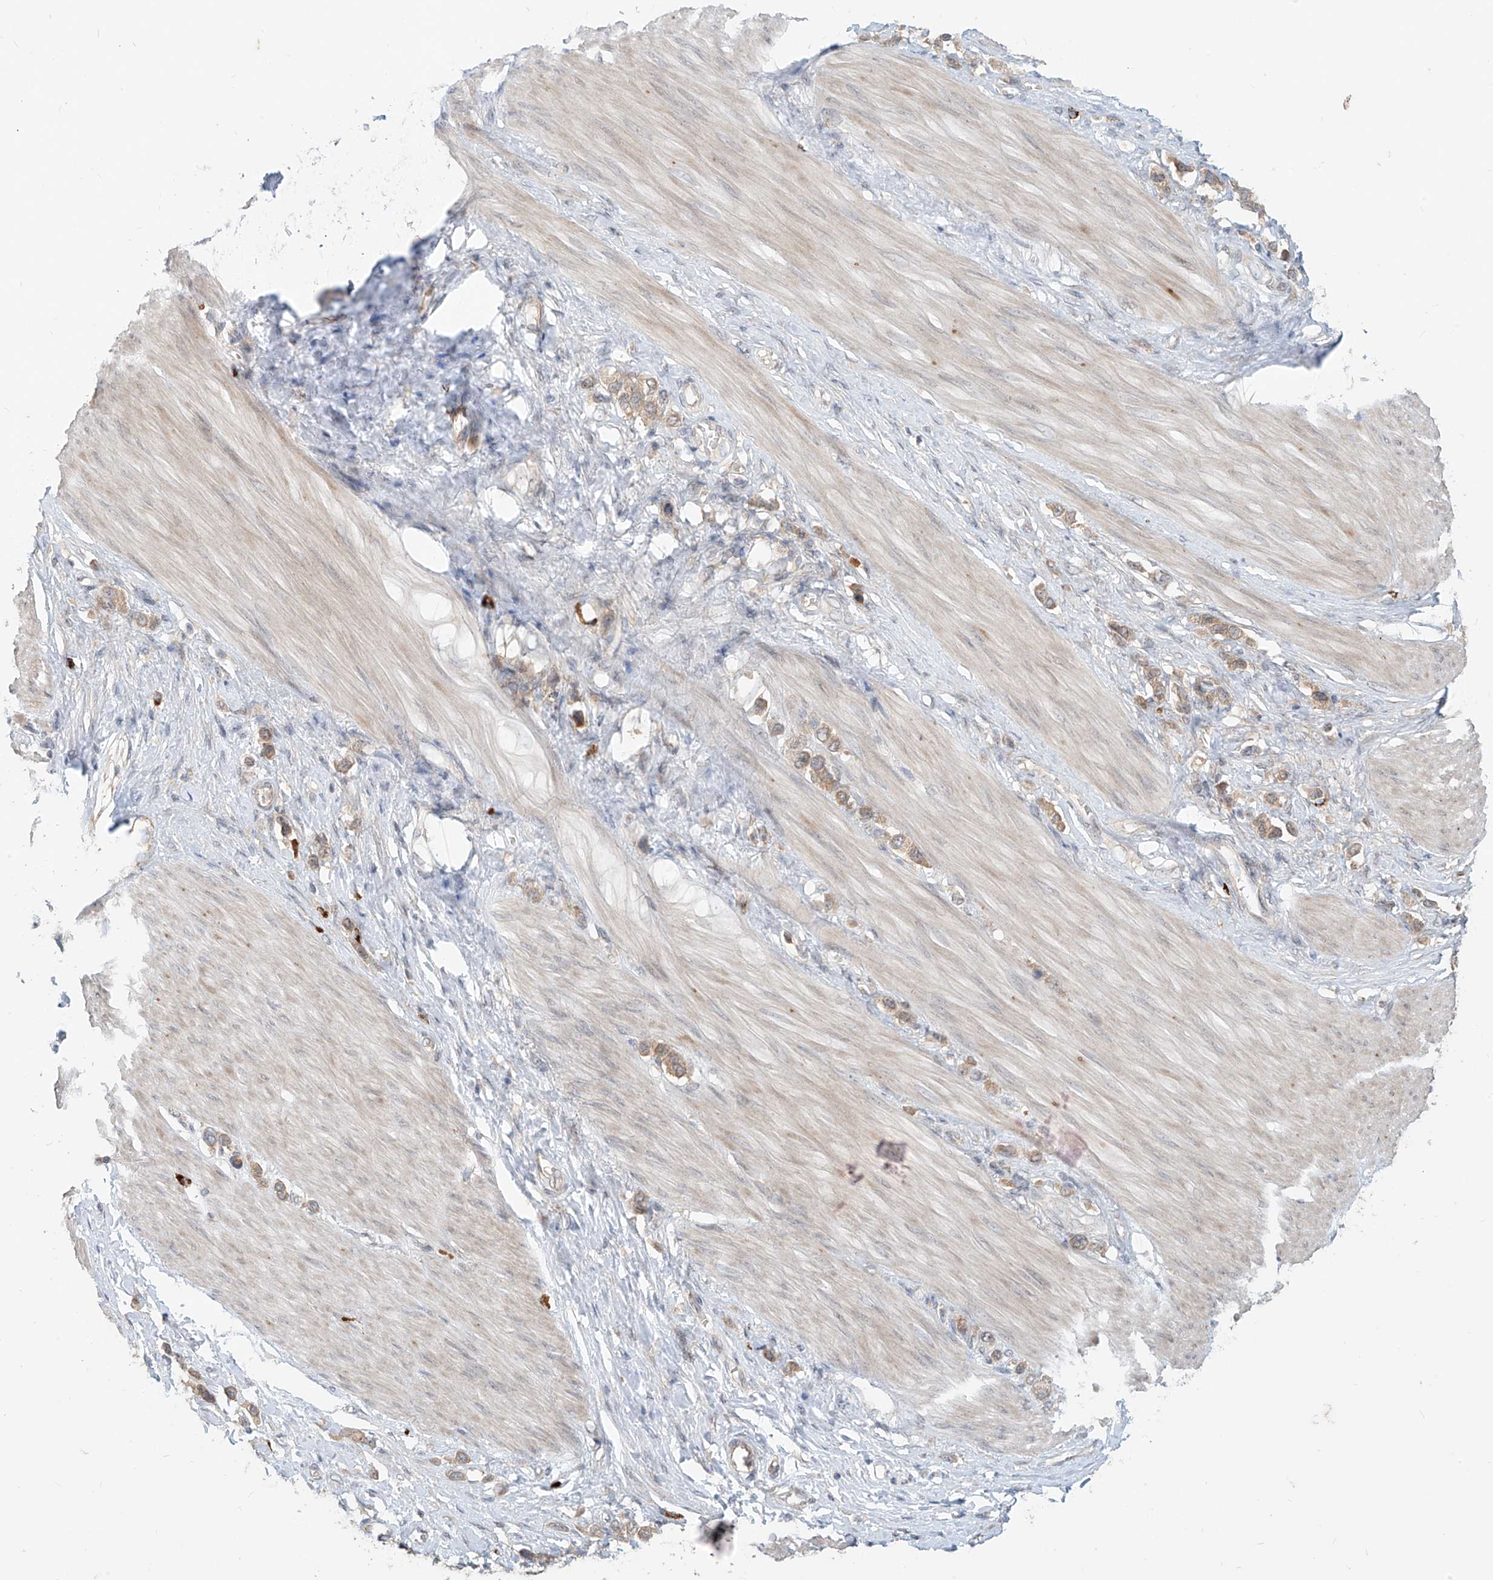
{"staining": {"intensity": "moderate", "quantity": ">75%", "location": "cytoplasmic/membranous"}, "tissue": "stomach cancer", "cell_type": "Tumor cells", "image_type": "cancer", "snomed": [{"axis": "morphology", "description": "Adenocarcinoma, NOS"}, {"axis": "topography", "description": "Stomach"}], "caption": "Immunohistochemical staining of human stomach cancer exhibits medium levels of moderate cytoplasmic/membranous protein positivity in about >75% of tumor cells.", "gene": "MTUS2", "patient": {"sex": "female", "age": 65}}